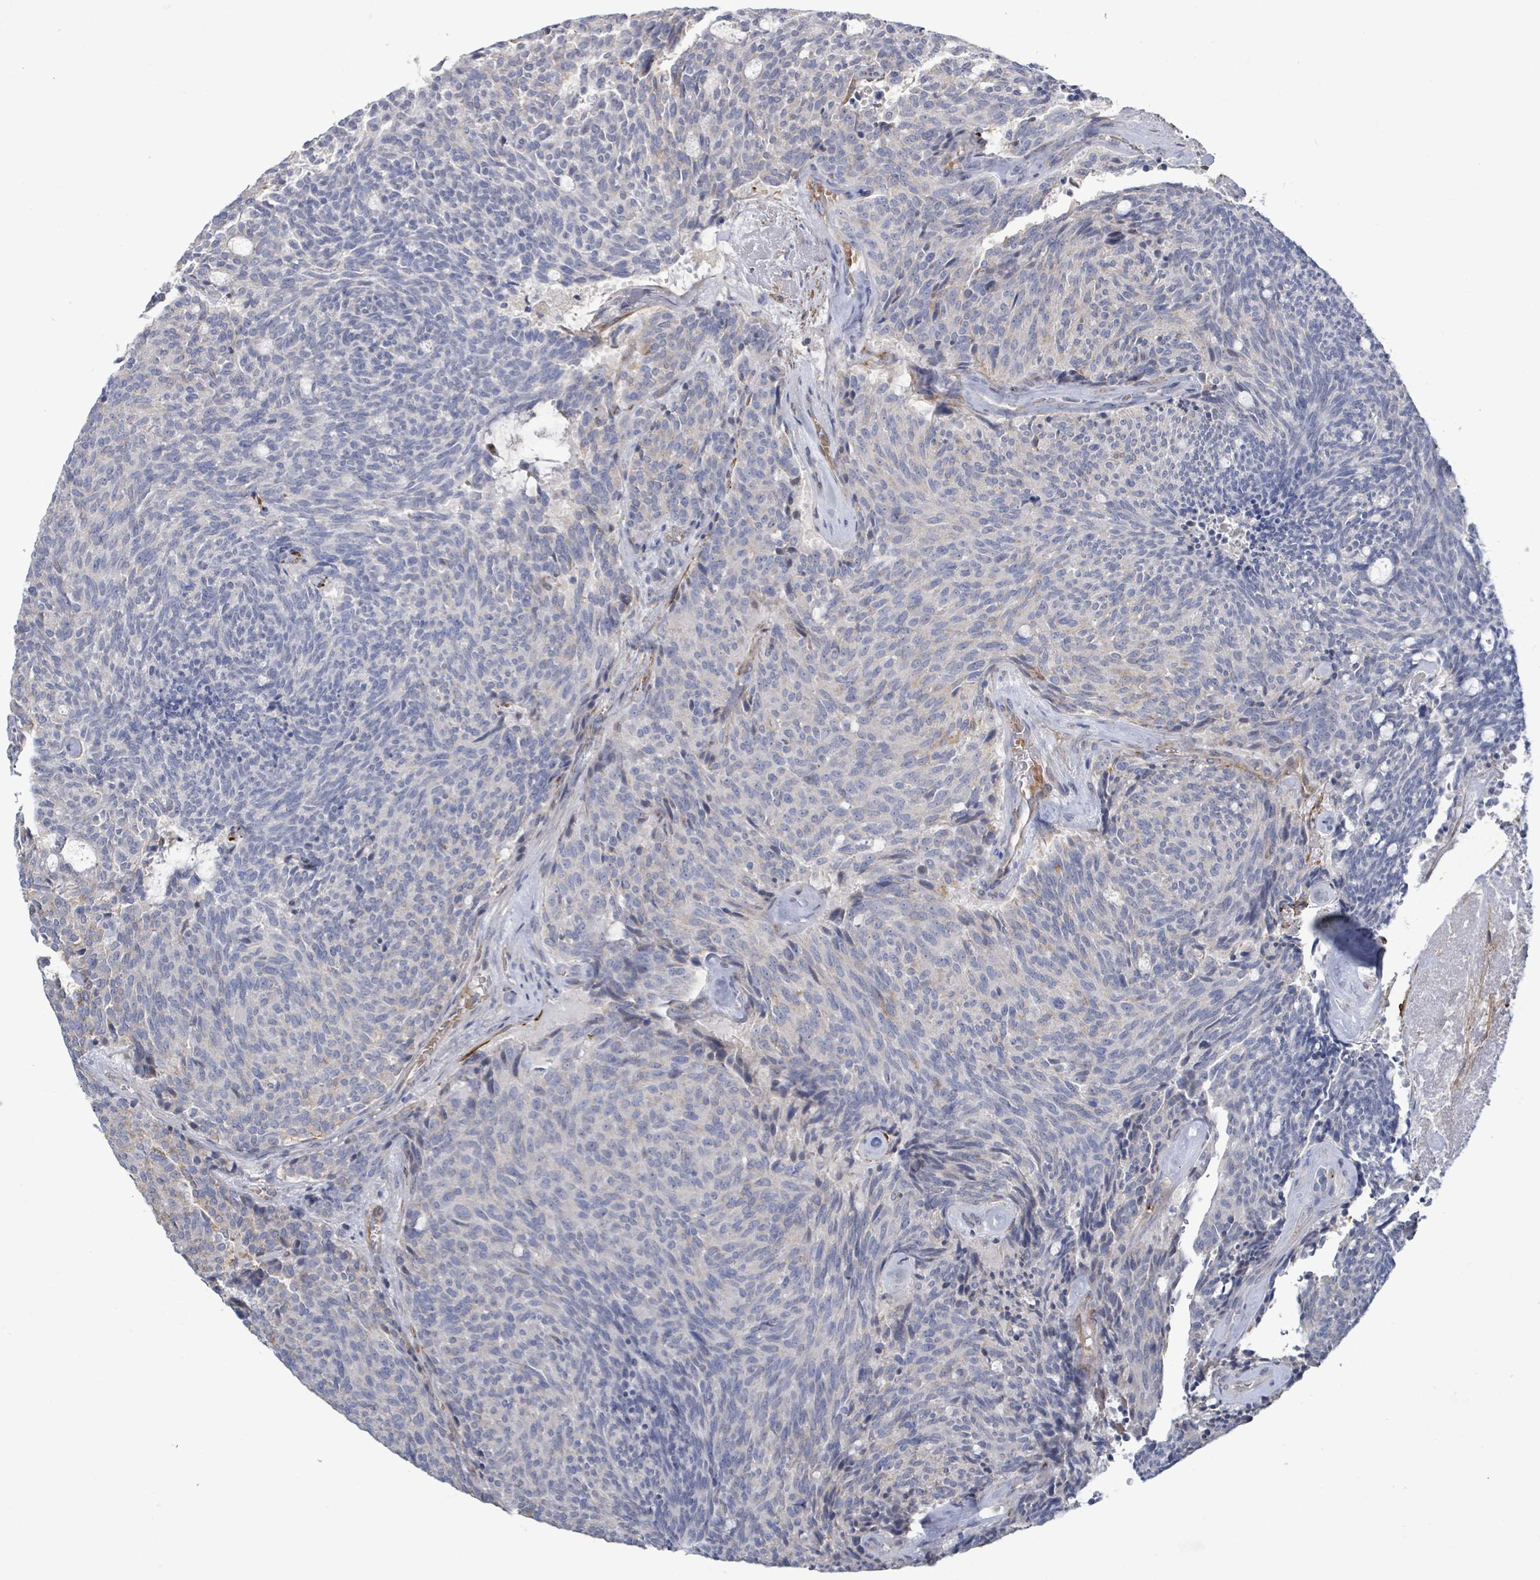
{"staining": {"intensity": "negative", "quantity": "none", "location": "none"}, "tissue": "carcinoid", "cell_type": "Tumor cells", "image_type": "cancer", "snomed": [{"axis": "morphology", "description": "Carcinoid, malignant, NOS"}, {"axis": "topography", "description": "Pancreas"}], "caption": "Carcinoid stained for a protein using immunohistochemistry (IHC) reveals no expression tumor cells.", "gene": "DMRTC1B", "patient": {"sex": "female", "age": 54}}